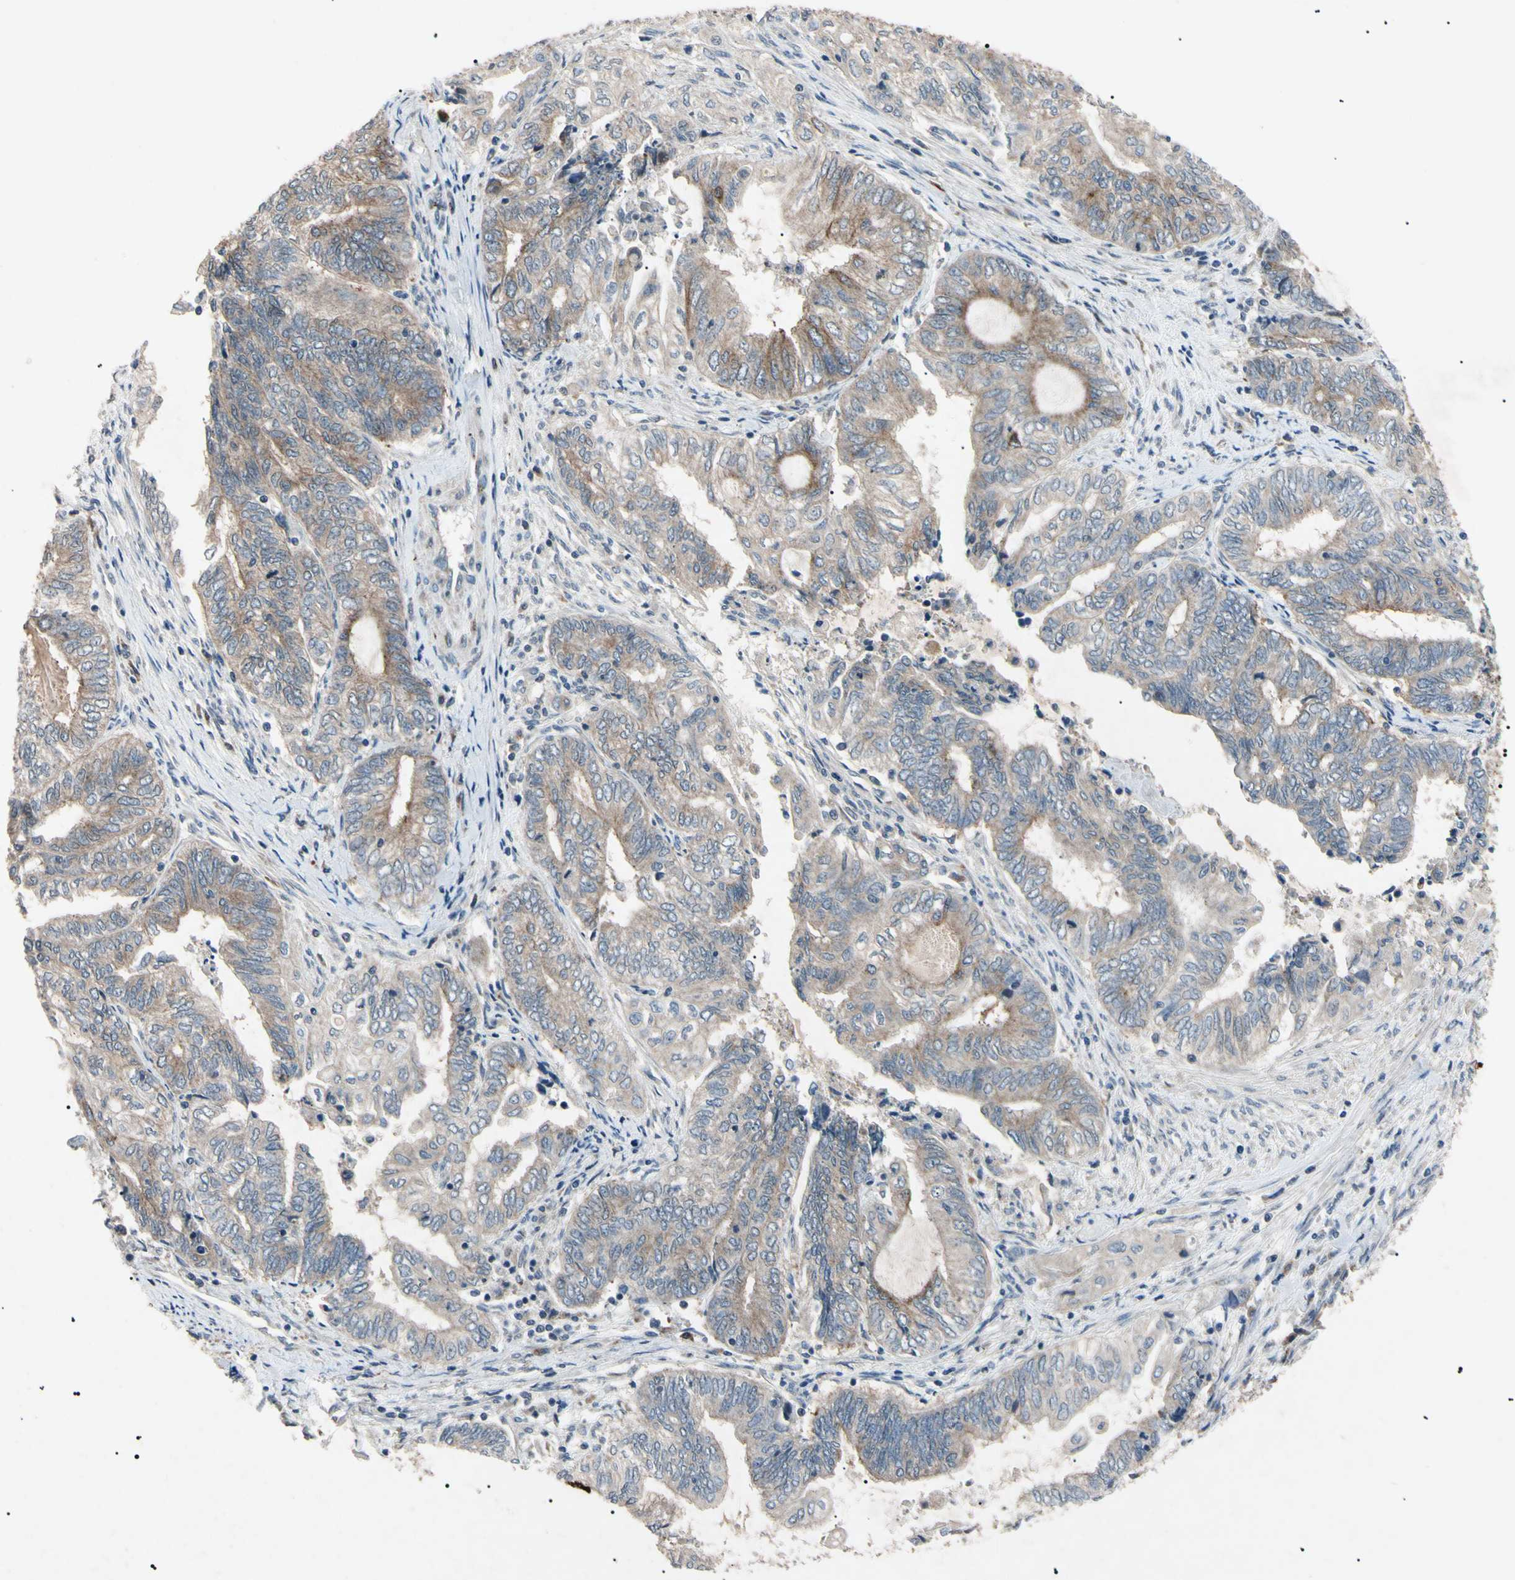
{"staining": {"intensity": "moderate", "quantity": "<25%", "location": "cytoplasmic/membranous"}, "tissue": "endometrial cancer", "cell_type": "Tumor cells", "image_type": "cancer", "snomed": [{"axis": "morphology", "description": "Adenocarcinoma, NOS"}, {"axis": "topography", "description": "Uterus"}, {"axis": "topography", "description": "Endometrium"}], "caption": "An image showing moderate cytoplasmic/membranous positivity in approximately <25% of tumor cells in endometrial cancer (adenocarcinoma), as visualized by brown immunohistochemical staining.", "gene": "TUBB4A", "patient": {"sex": "female", "age": 70}}